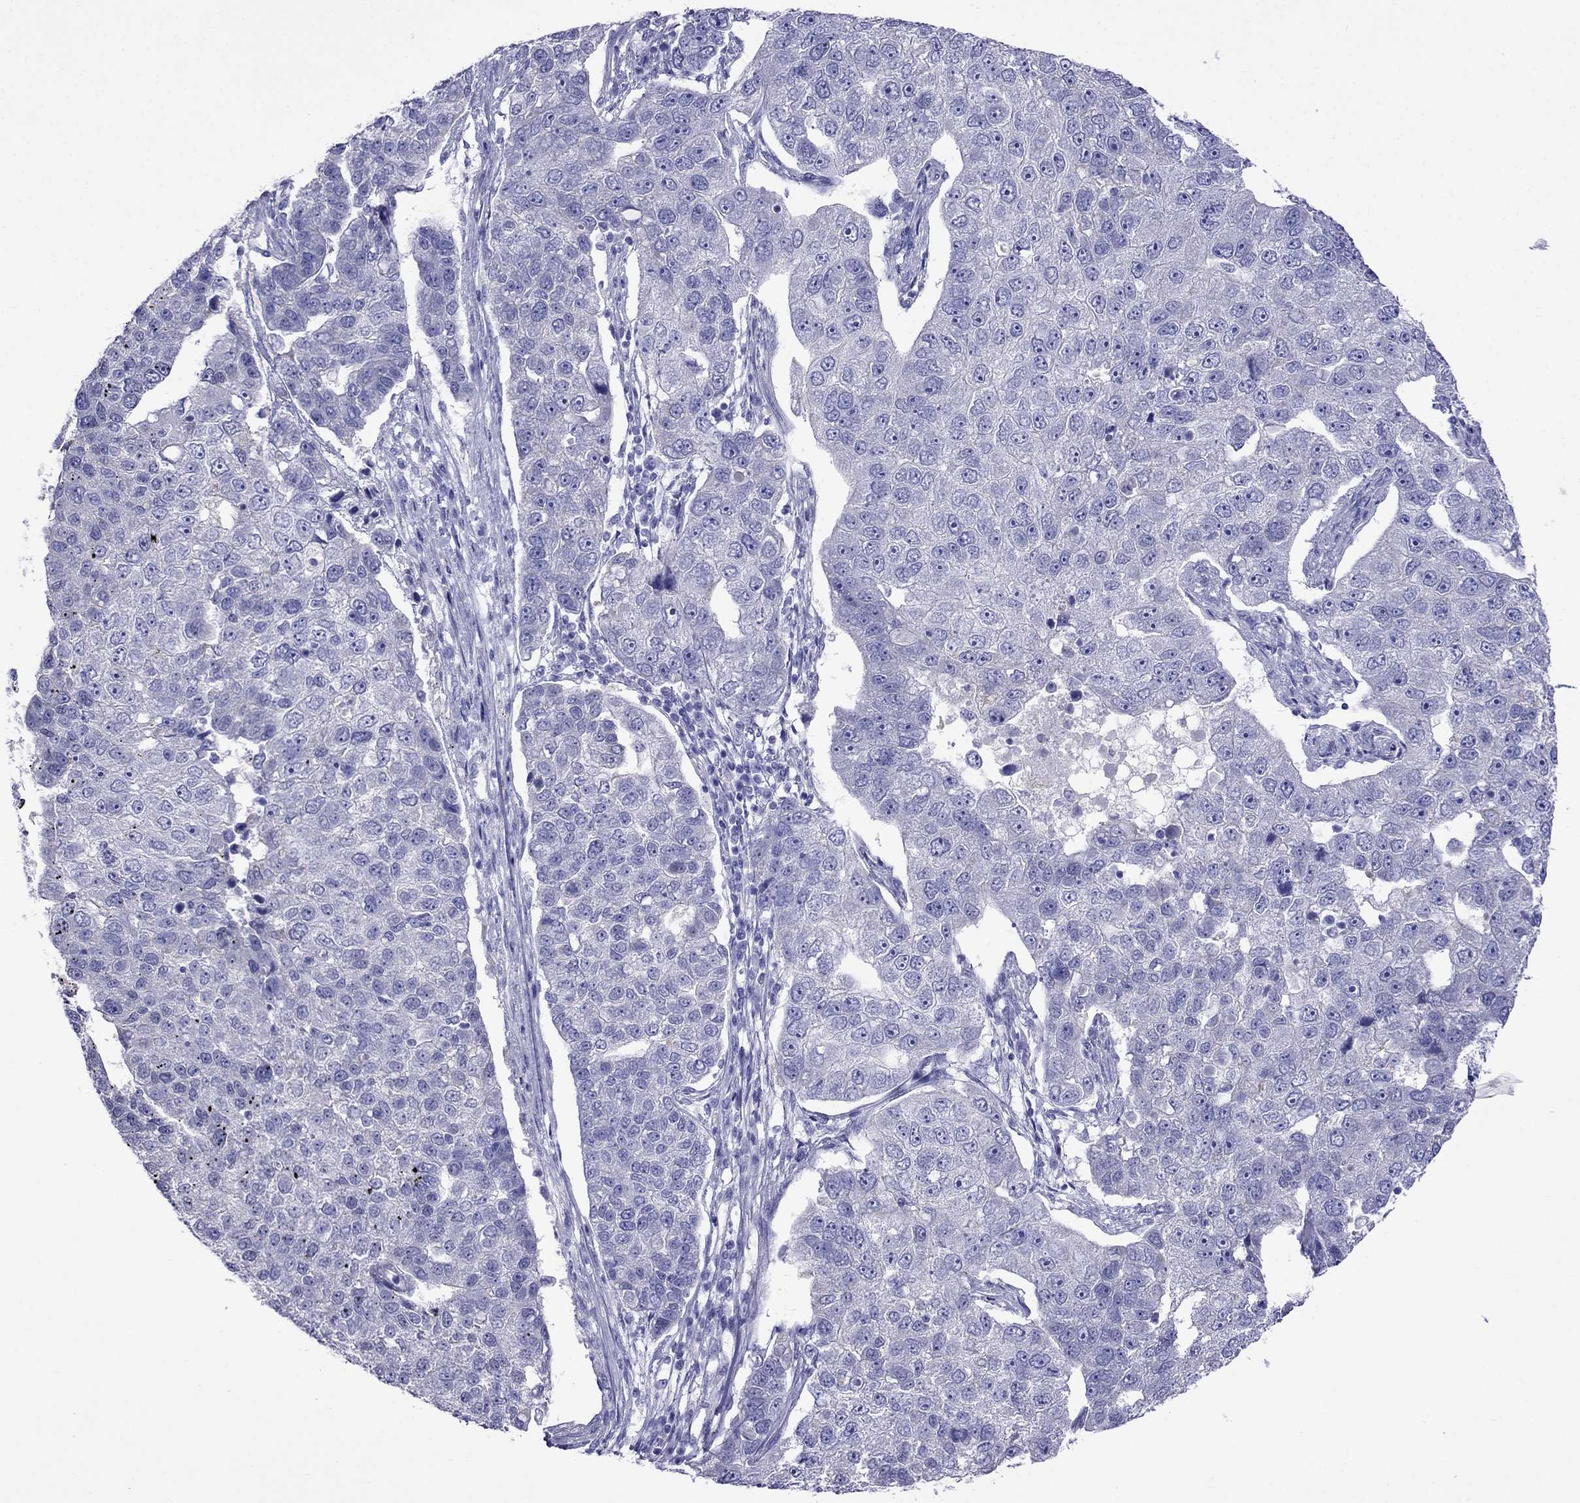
{"staining": {"intensity": "negative", "quantity": "none", "location": "none"}, "tissue": "pancreatic cancer", "cell_type": "Tumor cells", "image_type": "cancer", "snomed": [{"axis": "morphology", "description": "Adenocarcinoma, NOS"}, {"axis": "topography", "description": "Pancreas"}], "caption": "Tumor cells are negative for protein expression in human pancreatic cancer (adenocarcinoma).", "gene": "TDRD1", "patient": {"sex": "female", "age": 61}}